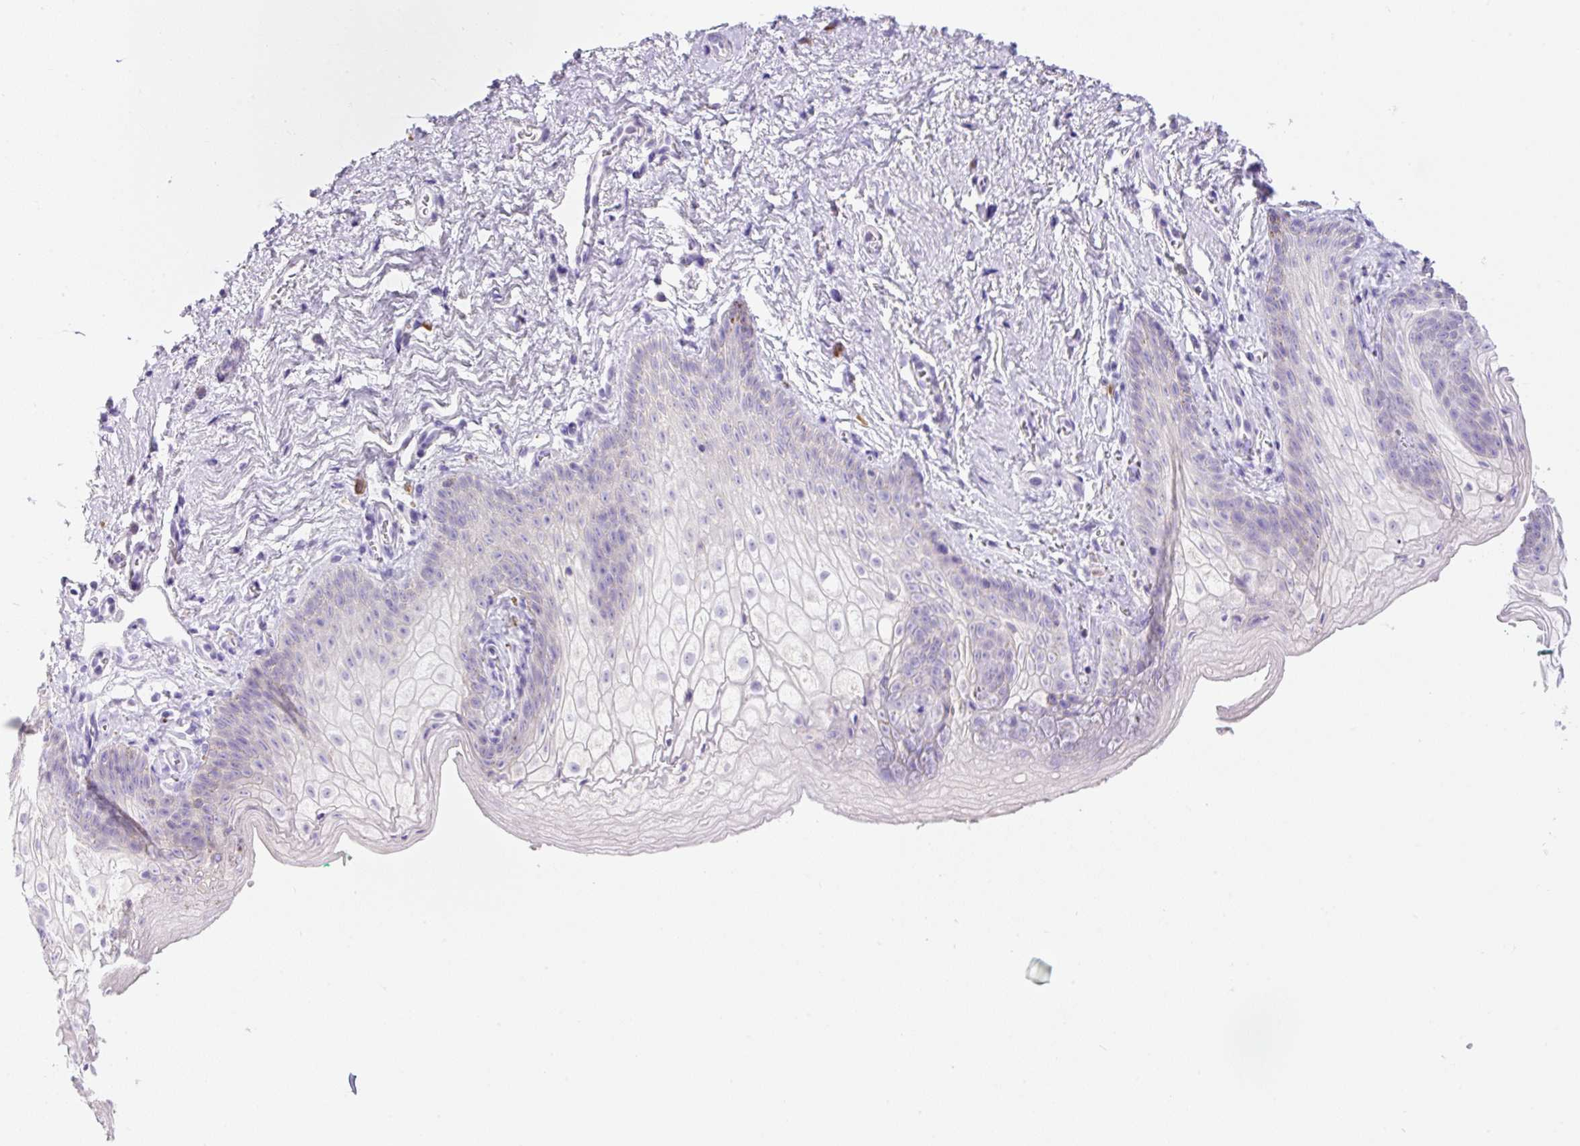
{"staining": {"intensity": "negative", "quantity": "none", "location": "none"}, "tissue": "vagina", "cell_type": "Squamous epithelial cells", "image_type": "normal", "snomed": [{"axis": "morphology", "description": "Normal tissue, NOS"}, {"axis": "topography", "description": "Vulva"}, {"axis": "topography", "description": "Vagina"}, {"axis": "topography", "description": "Peripheral nerve tissue"}], "caption": "Protein analysis of unremarkable vagina reveals no significant expression in squamous epithelial cells.", "gene": "NDST3", "patient": {"sex": "female", "age": 66}}